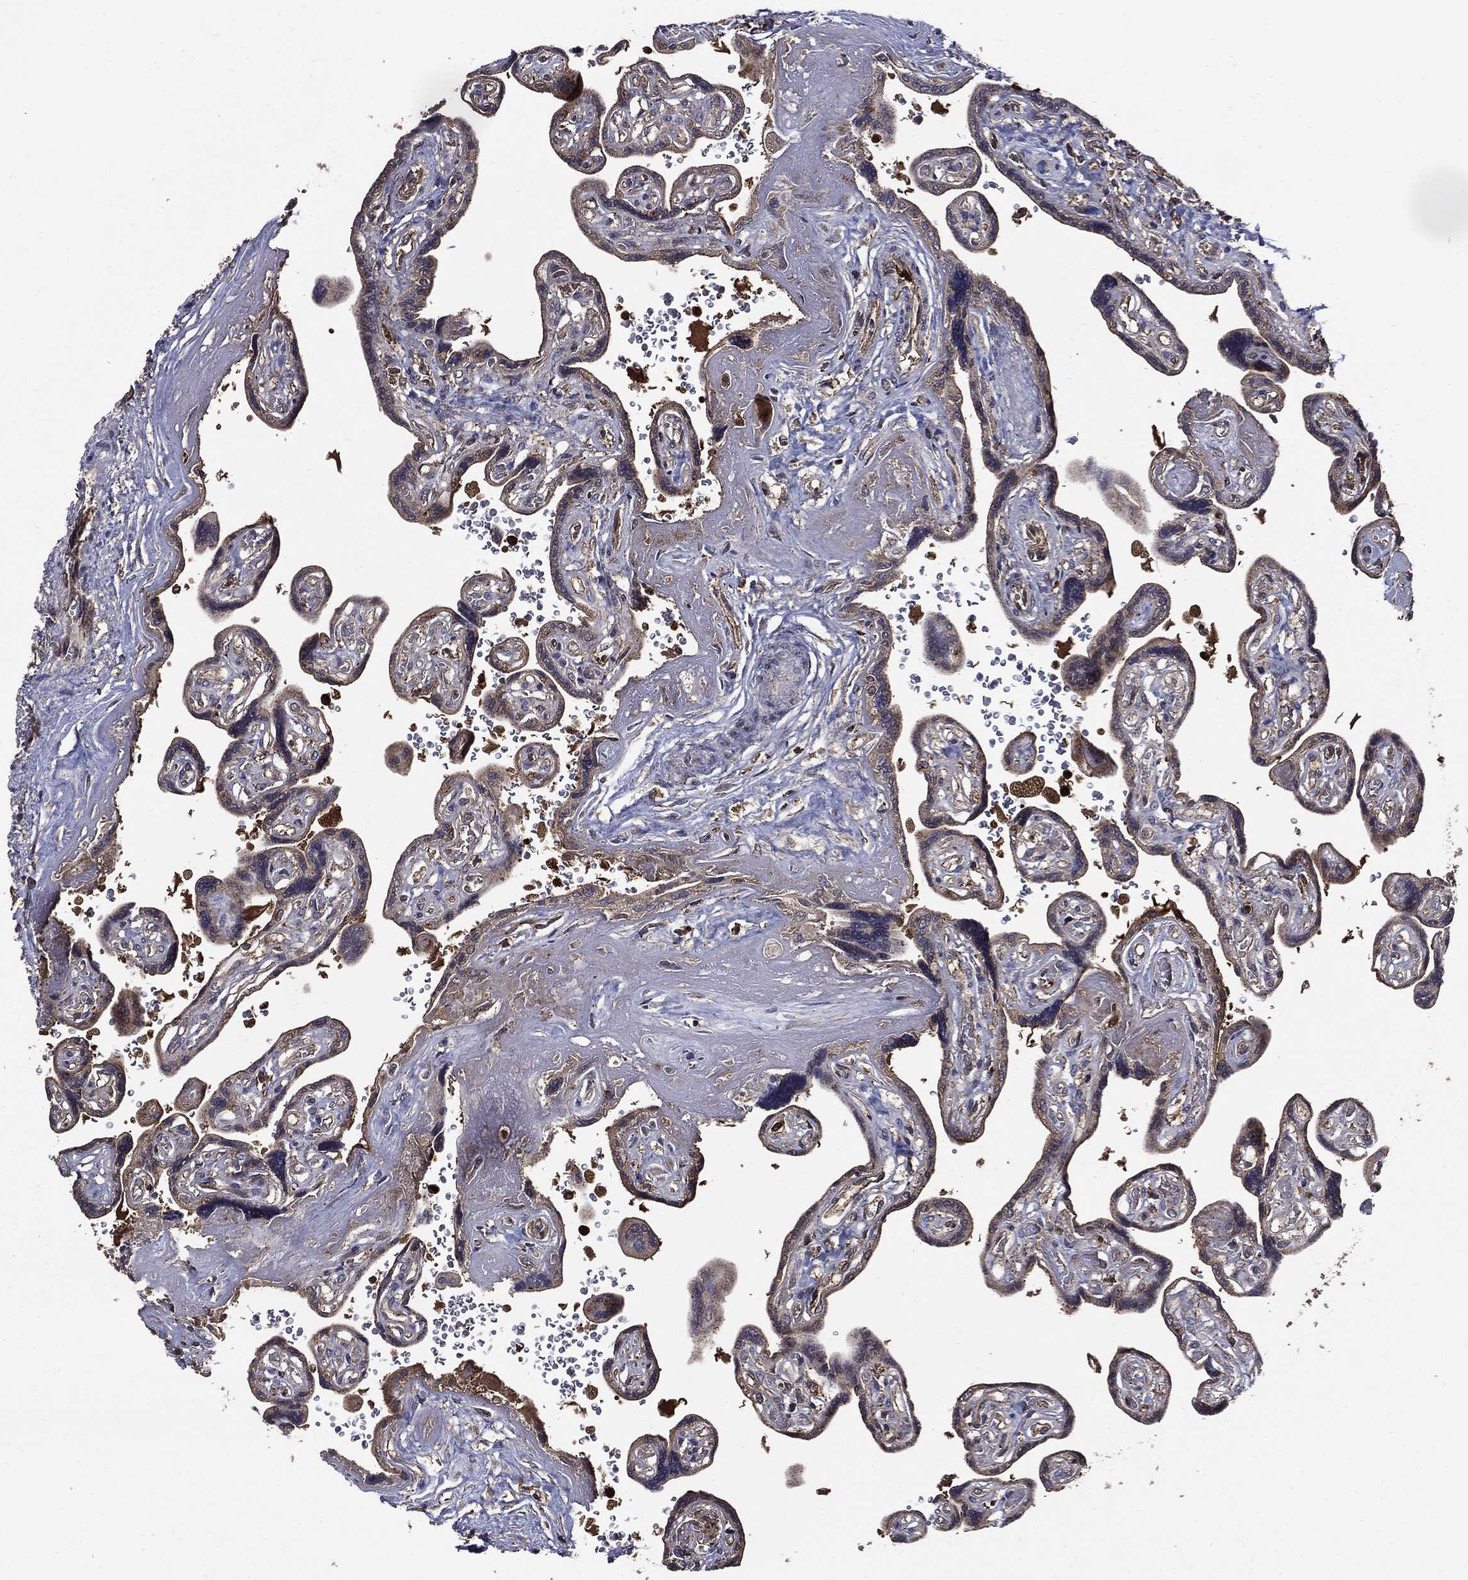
{"staining": {"intensity": "moderate", "quantity": ">75%", "location": "cytoplasmic/membranous"}, "tissue": "placenta", "cell_type": "Decidual cells", "image_type": "normal", "snomed": [{"axis": "morphology", "description": "Normal tissue, NOS"}, {"axis": "topography", "description": "Placenta"}], "caption": "Placenta stained with DAB (3,3'-diaminobenzidine) immunohistochemistry reveals medium levels of moderate cytoplasmic/membranous positivity in approximately >75% of decidual cells. The protein is shown in brown color, while the nuclei are stained blue.", "gene": "PDCD6IP", "patient": {"sex": "female", "age": 32}}